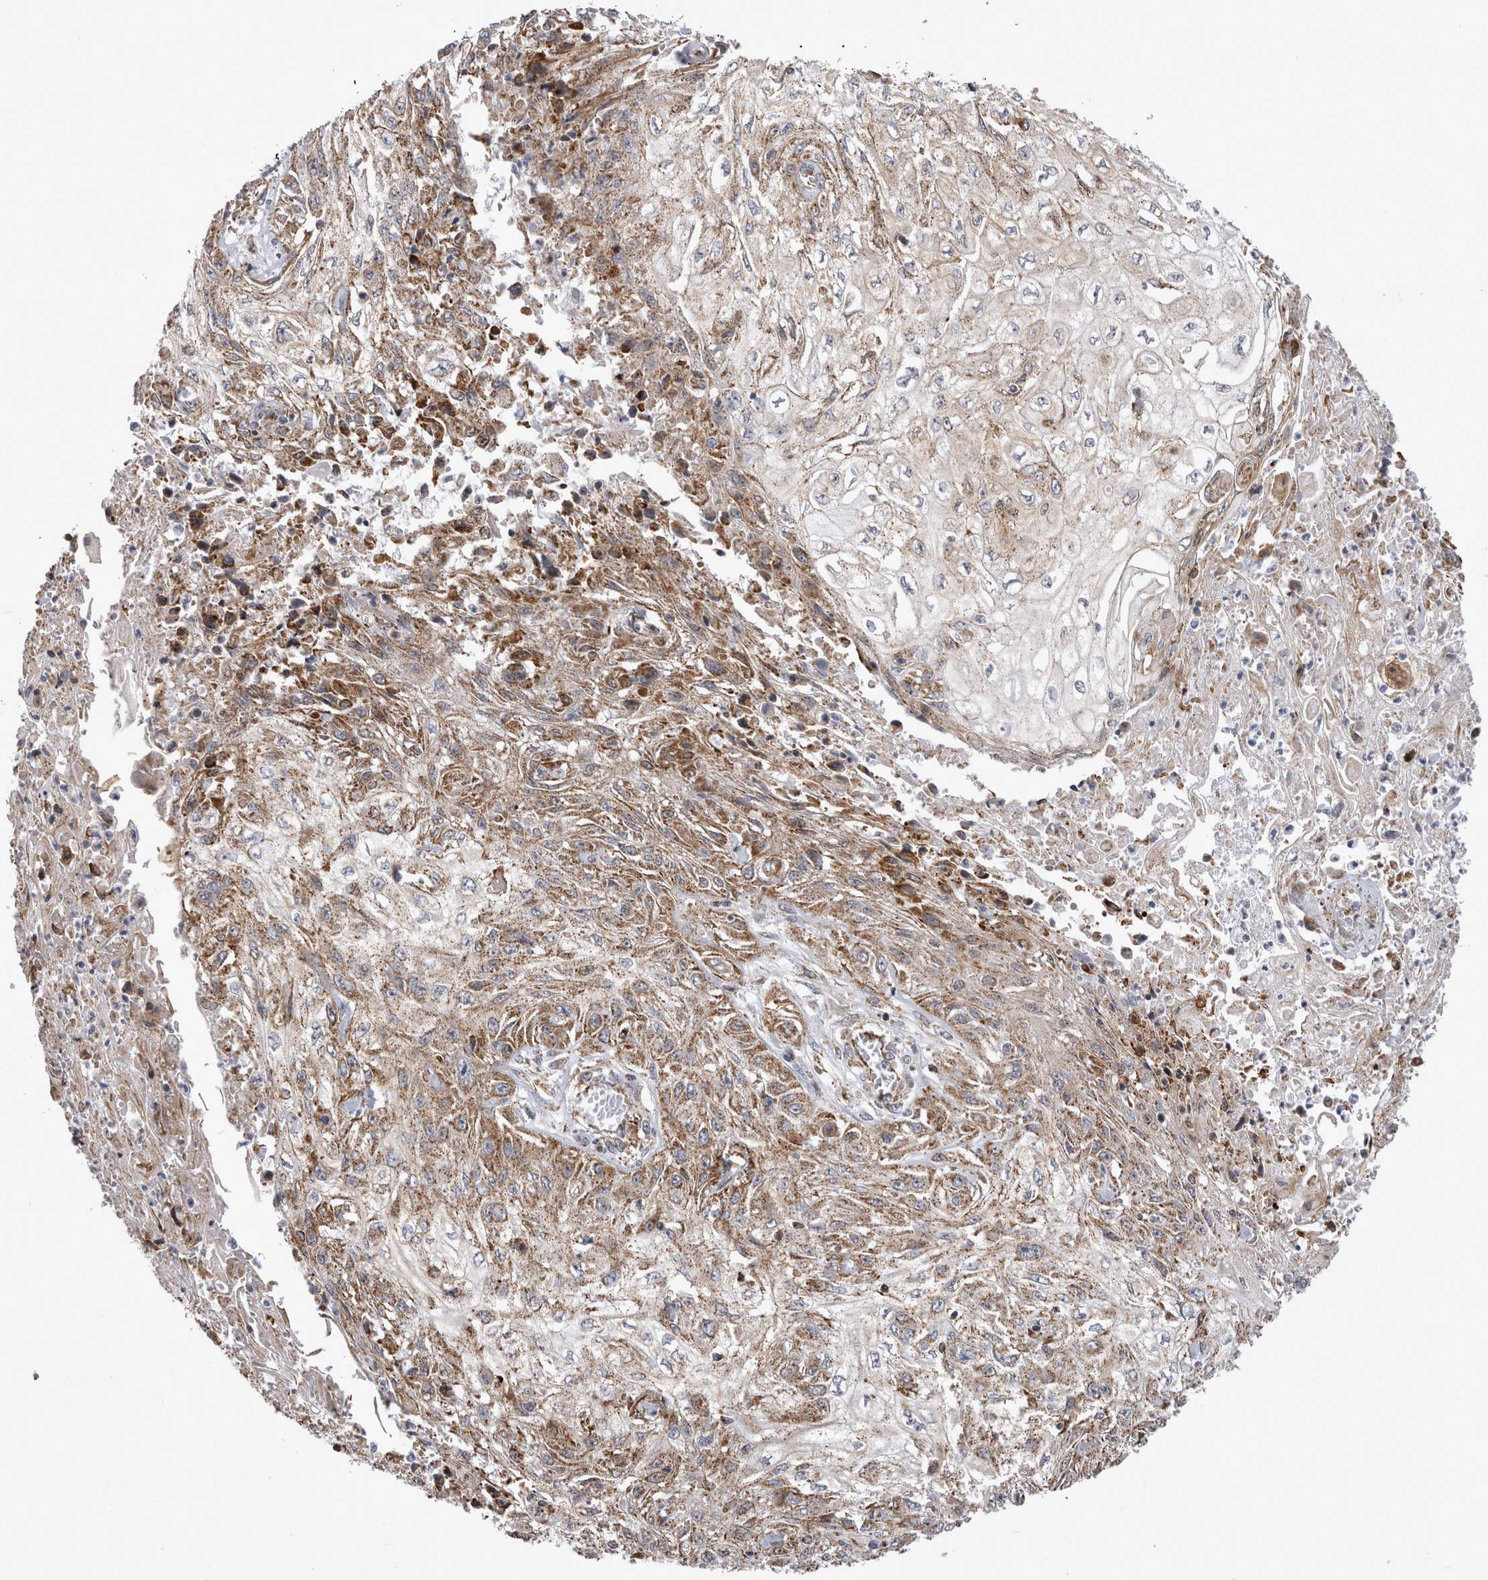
{"staining": {"intensity": "moderate", "quantity": ">75%", "location": "cytoplasmic/membranous"}, "tissue": "skin cancer", "cell_type": "Tumor cells", "image_type": "cancer", "snomed": [{"axis": "morphology", "description": "Squamous cell carcinoma, NOS"}, {"axis": "morphology", "description": "Squamous cell carcinoma, metastatic, NOS"}, {"axis": "topography", "description": "Skin"}, {"axis": "topography", "description": "Lymph node"}], "caption": "A high-resolution image shows immunohistochemistry staining of skin cancer (metastatic squamous cell carcinoma), which displays moderate cytoplasmic/membranous expression in approximately >75% of tumor cells. The staining was performed using DAB to visualize the protein expression in brown, while the nuclei were stained in blue with hematoxylin (Magnification: 20x).", "gene": "TSPOAP1", "patient": {"sex": "male", "age": 75}}